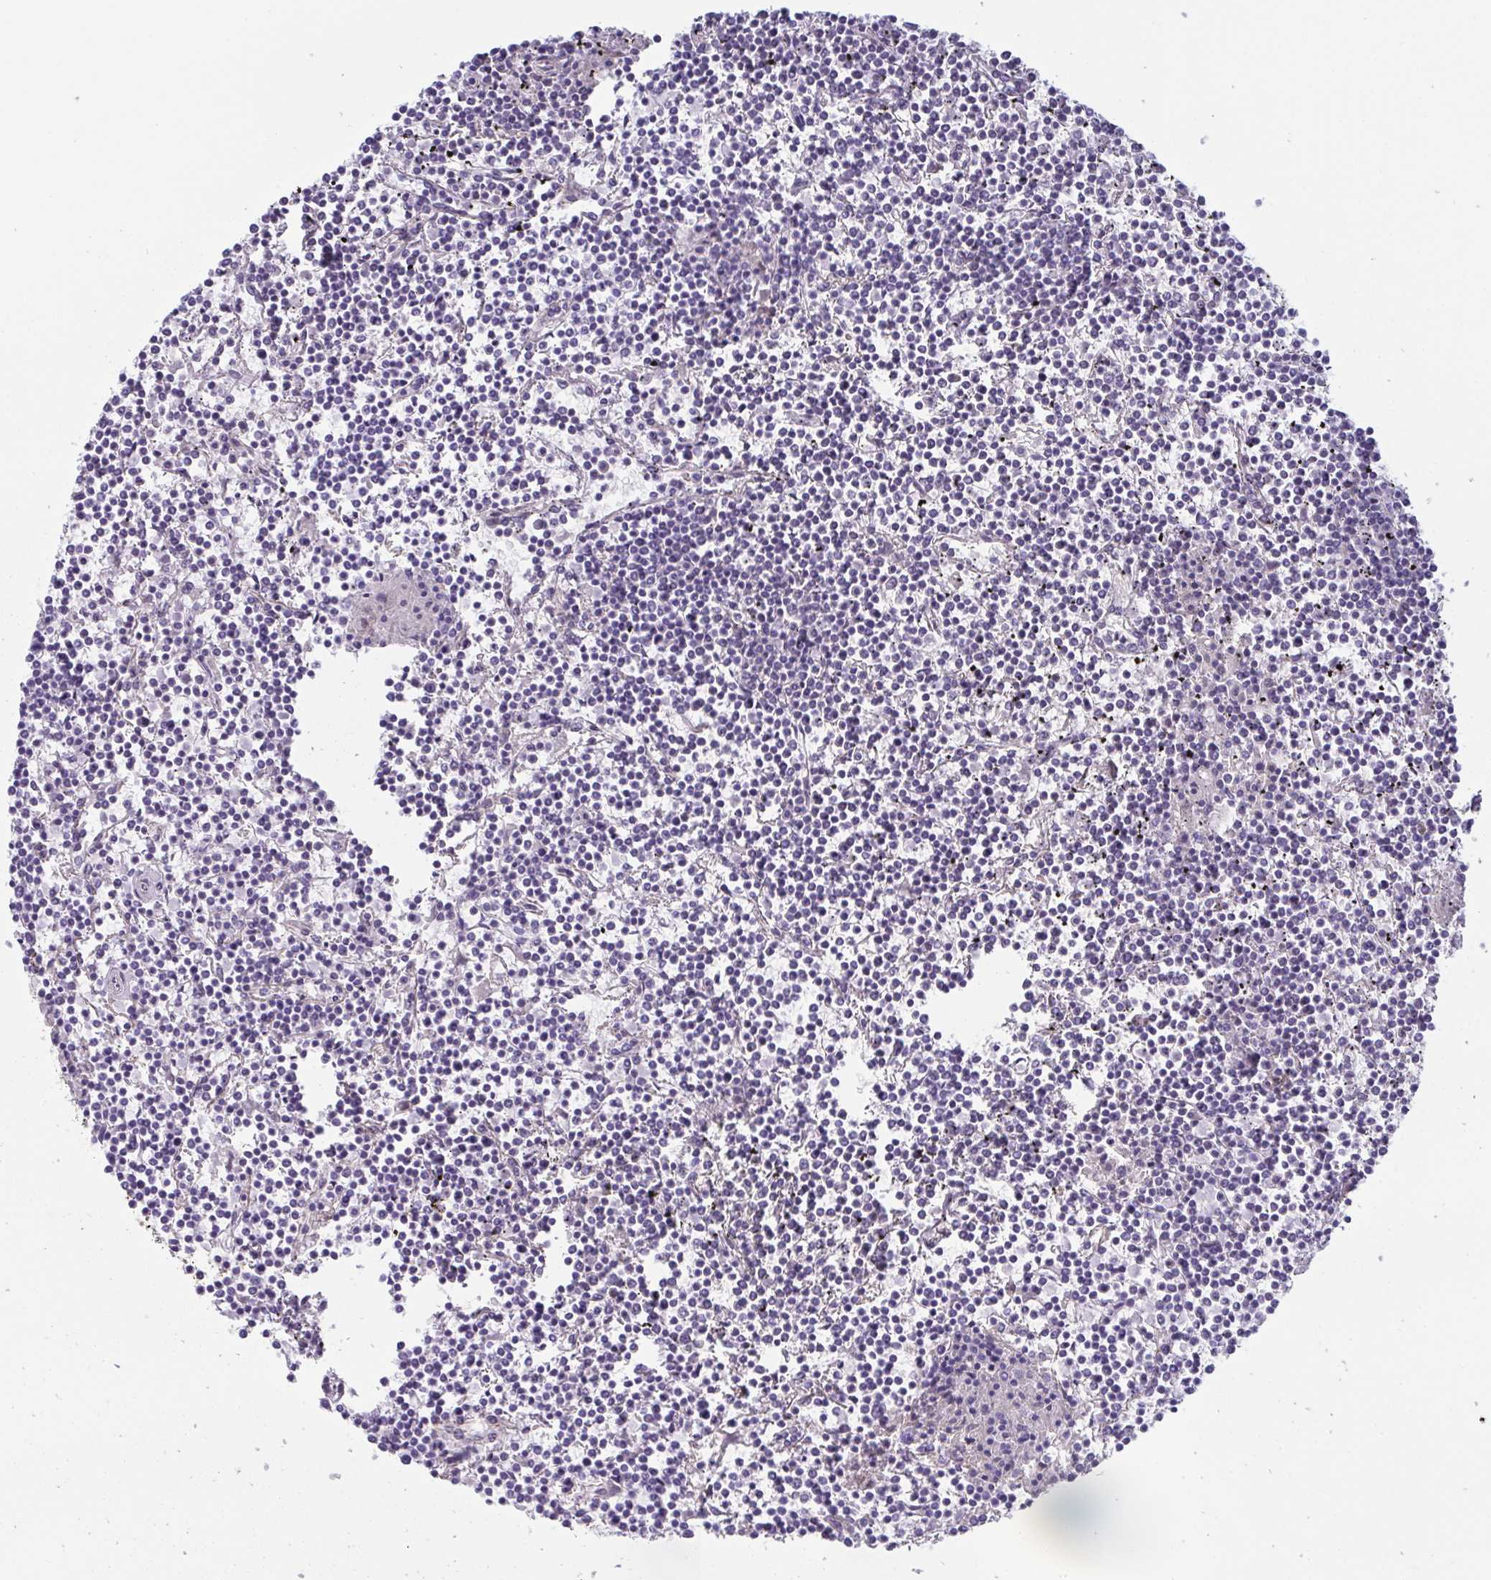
{"staining": {"intensity": "negative", "quantity": "none", "location": "none"}, "tissue": "lymphoma", "cell_type": "Tumor cells", "image_type": "cancer", "snomed": [{"axis": "morphology", "description": "Malignant lymphoma, non-Hodgkin's type, Low grade"}, {"axis": "topography", "description": "Spleen"}], "caption": "An image of lymphoma stained for a protein shows no brown staining in tumor cells. (Immunohistochemistry (ihc), brightfield microscopy, high magnification).", "gene": "OR5P3", "patient": {"sex": "female", "age": 19}}